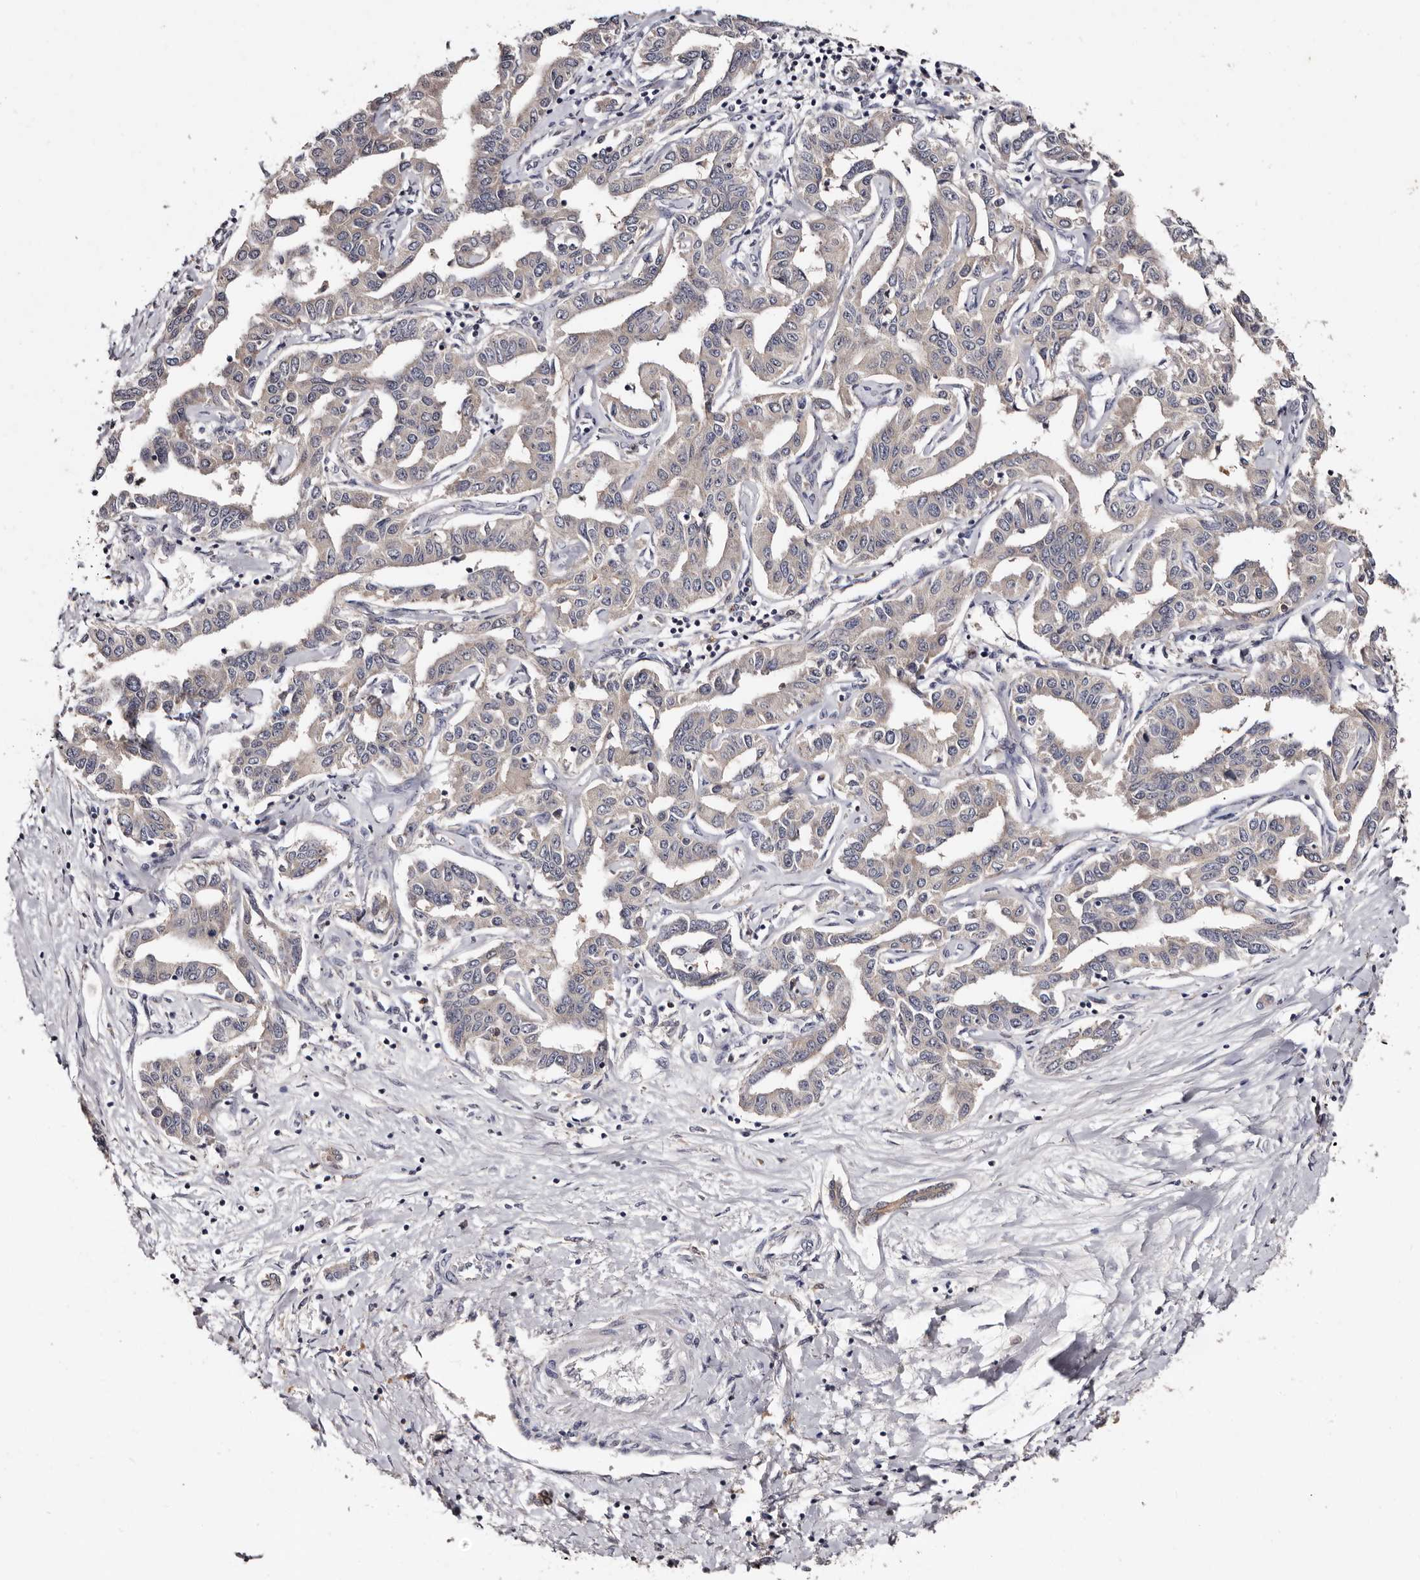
{"staining": {"intensity": "negative", "quantity": "none", "location": "none"}, "tissue": "liver cancer", "cell_type": "Tumor cells", "image_type": "cancer", "snomed": [{"axis": "morphology", "description": "Cholangiocarcinoma"}, {"axis": "topography", "description": "Liver"}], "caption": "DAB (3,3'-diaminobenzidine) immunohistochemical staining of human liver cholangiocarcinoma demonstrates no significant staining in tumor cells.", "gene": "DNPH1", "patient": {"sex": "male", "age": 59}}